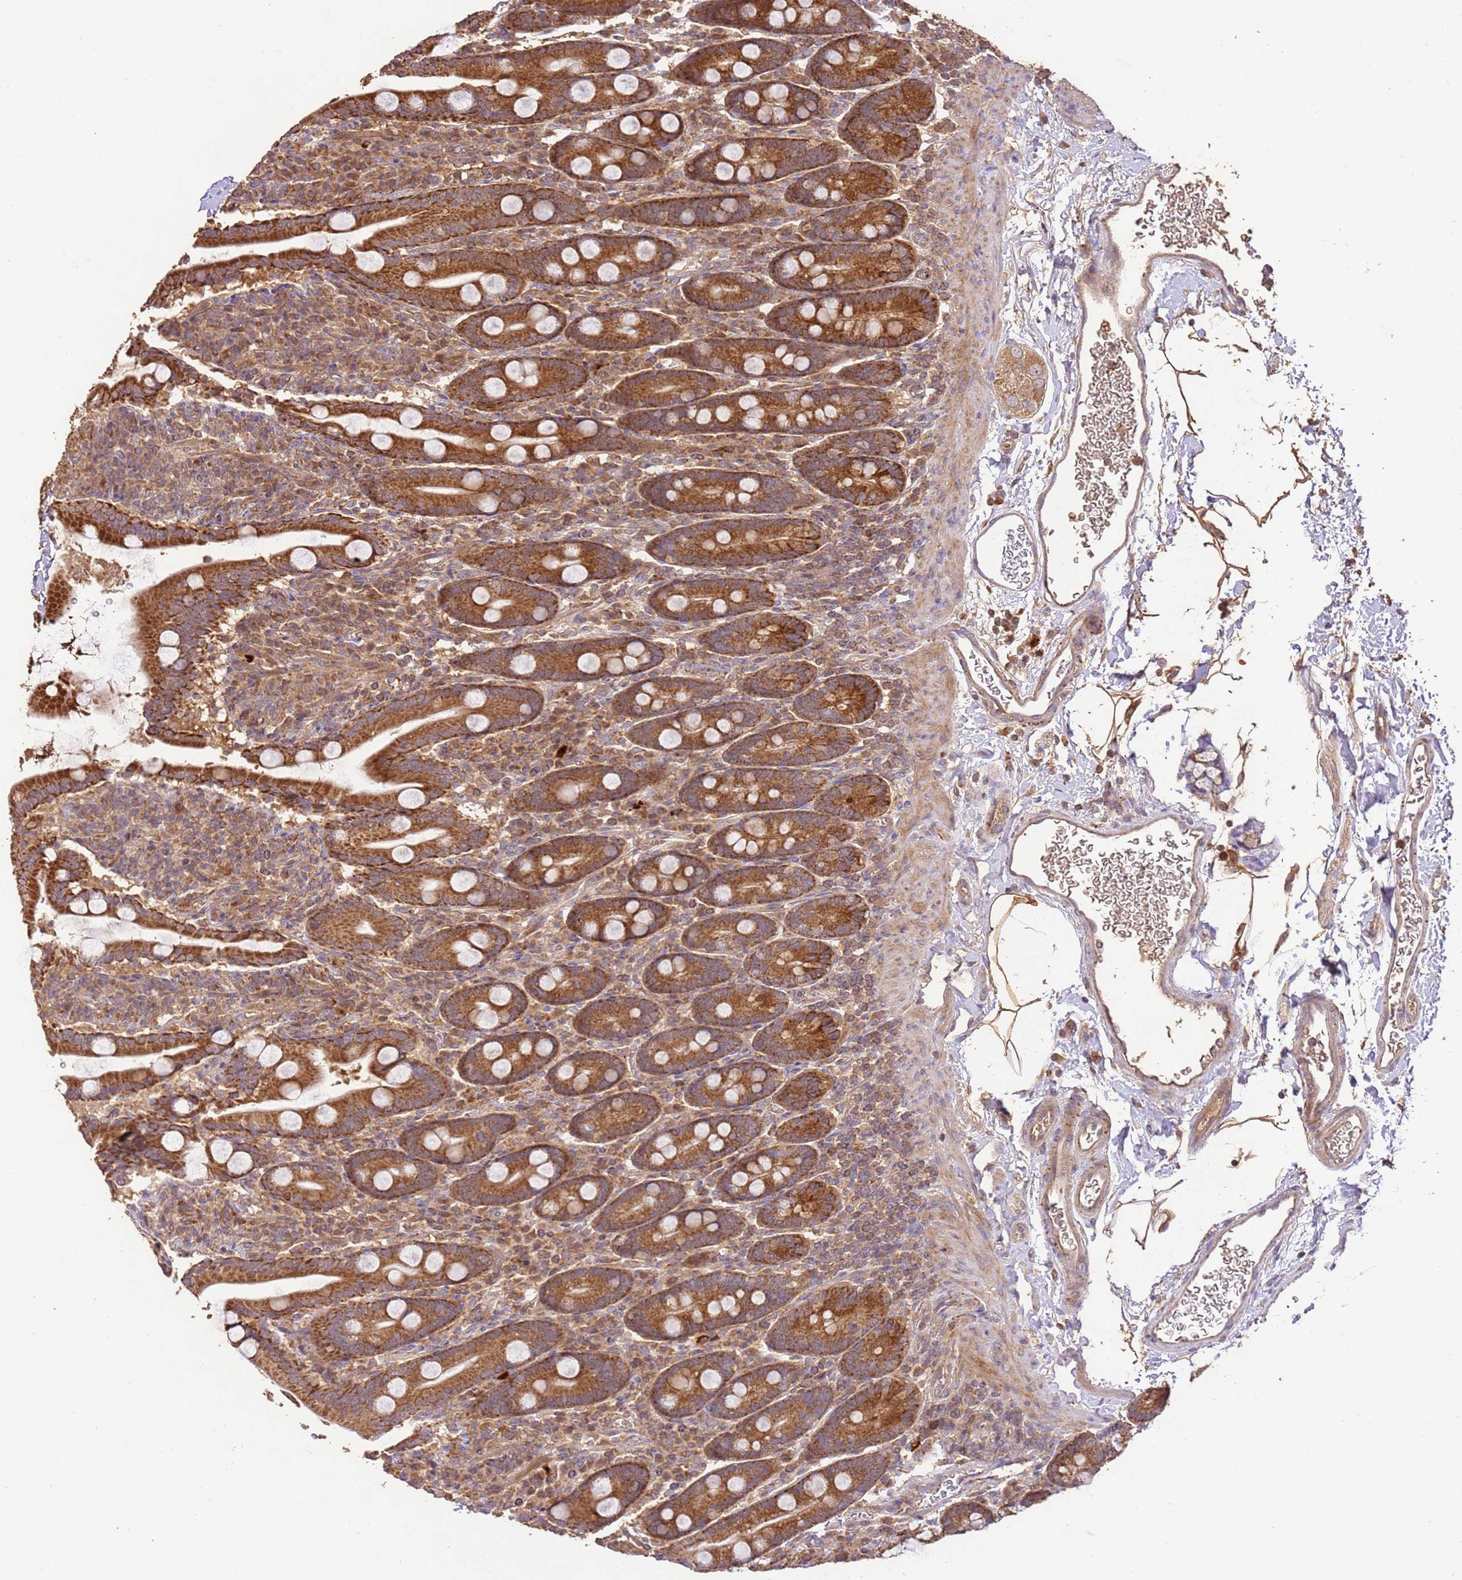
{"staining": {"intensity": "strong", "quantity": ">75%", "location": "cytoplasmic/membranous"}, "tissue": "duodenum", "cell_type": "Glandular cells", "image_type": "normal", "snomed": [{"axis": "morphology", "description": "Normal tissue, NOS"}, {"axis": "topography", "description": "Duodenum"}], "caption": "An immunohistochemistry photomicrograph of unremarkable tissue is shown. Protein staining in brown labels strong cytoplasmic/membranous positivity in duodenum within glandular cells. Ihc stains the protein in brown and the nuclei are stained blue.", "gene": "LRRC28", "patient": {"sex": "male", "age": 35}}